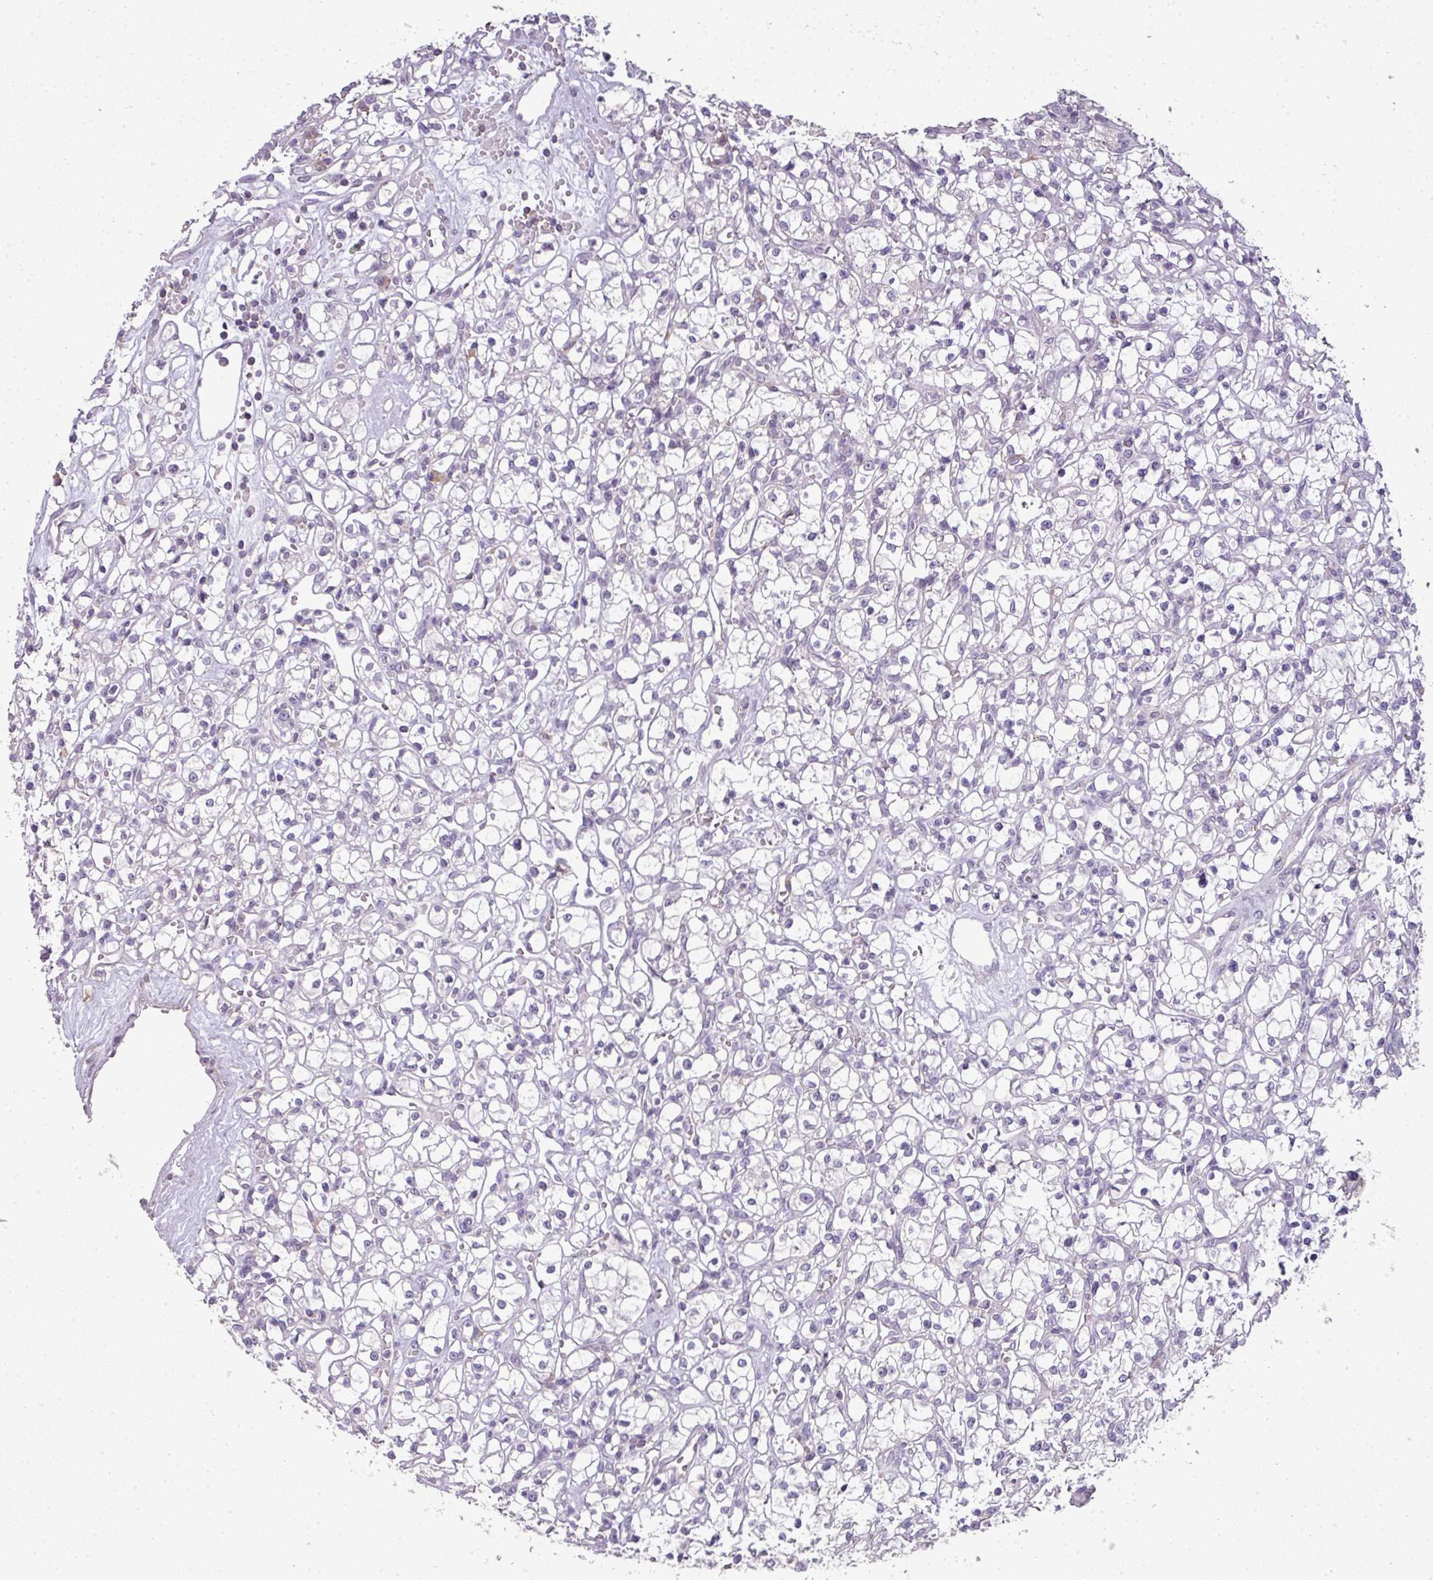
{"staining": {"intensity": "negative", "quantity": "none", "location": "none"}, "tissue": "renal cancer", "cell_type": "Tumor cells", "image_type": "cancer", "snomed": [{"axis": "morphology", "description": "Adenocarcinoma, NOS"}, {"axis": "topography", "description": "Kidney"}], "caption": "Immunohistochemical staining of human renal adenocarcinoma reveals no significant positivity in tumor cells.", "gene": "LY9", "patient": {"sex": "female", "age": 59}}